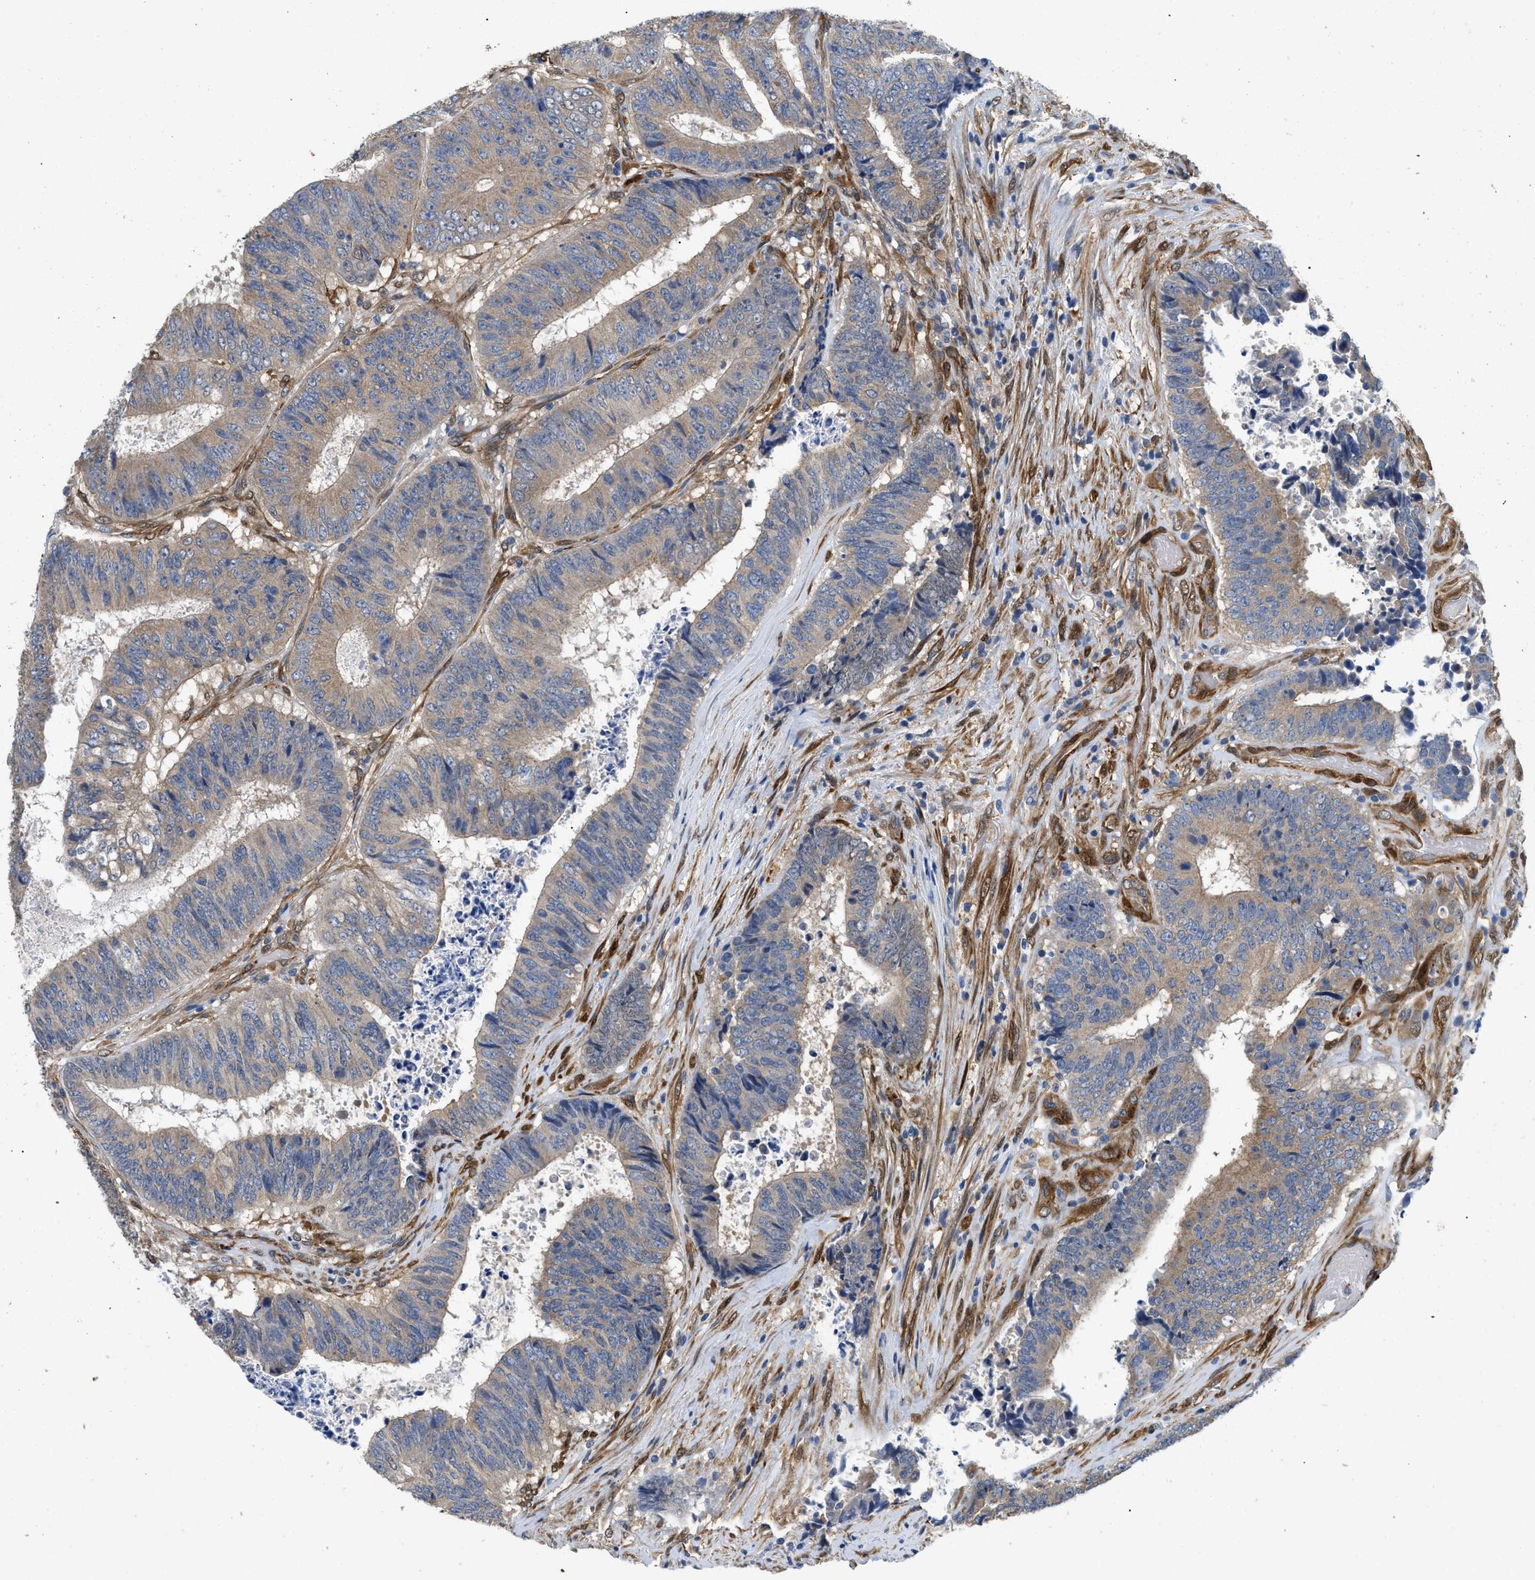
{"staining": {"intensity": "weak", "quantity": "25%-75%", "location": "cytoplasmic/membranous"}, "tissue": "colorectal cancer", "cell_type": "Tumor cells", "image_type": "cancer", "snomed": [{"axis": "morphology", "description": "Adenocarcinoma, NOS"}, {"axis": "topography", "description": "Rectum"}], "caption": "The micrograph exhibits staining of colorectal adenocarcinoma, revealing weak cytoplasmic/membranous protein positivity (brown color) within tumor cells. (DAB (3,3'-diaminobenzidine) = brown stain, brightfield microscopy at high magnification).", "gene": "RAPH1", "patient": {"sex": "male", "age": 72}}